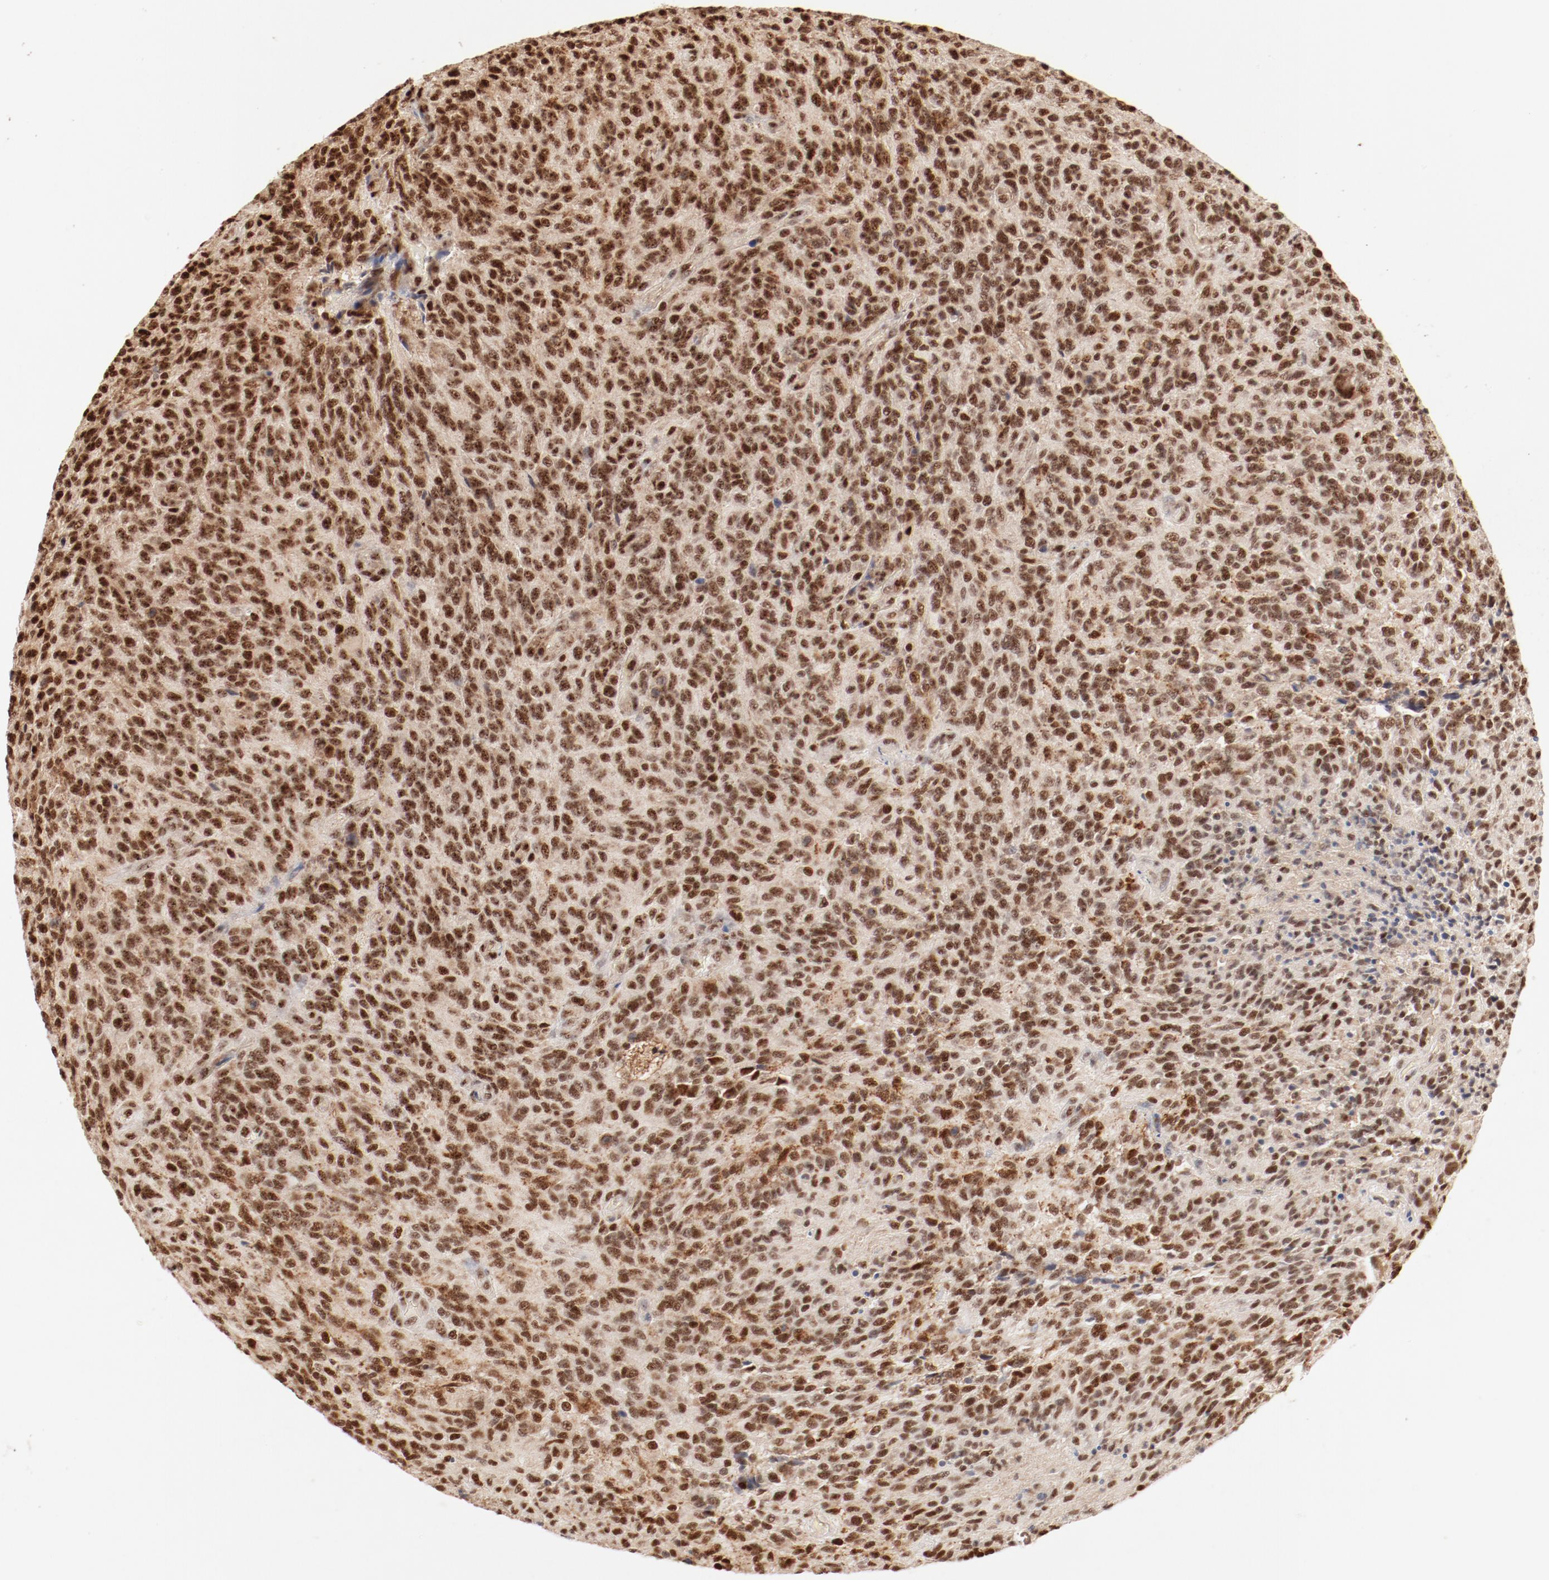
{"staining": {"intensity": "strong", "quantity": ">75%", "location": "nuclear"}, "tissue": "glioma", "cell_type": "Tumor cells", "image_type": "cancer", "snomed": [{"axis": "morphology", "description": "Normal tissue, NOS"}, {"axis": "morphology", "description": "Glioma, malignant, High grade"}, {"axis": "topography", "description": "Cerebral cortex"}], "caption": "Protein staining of glioma tissue reveals strong nuclear staining in about >75% of tumor cells. (brown staining indicates protein expression, while blue staining denotes nuclei).", "gene": "FAM50A", "patient": {"sex": "male", "age": 56}}